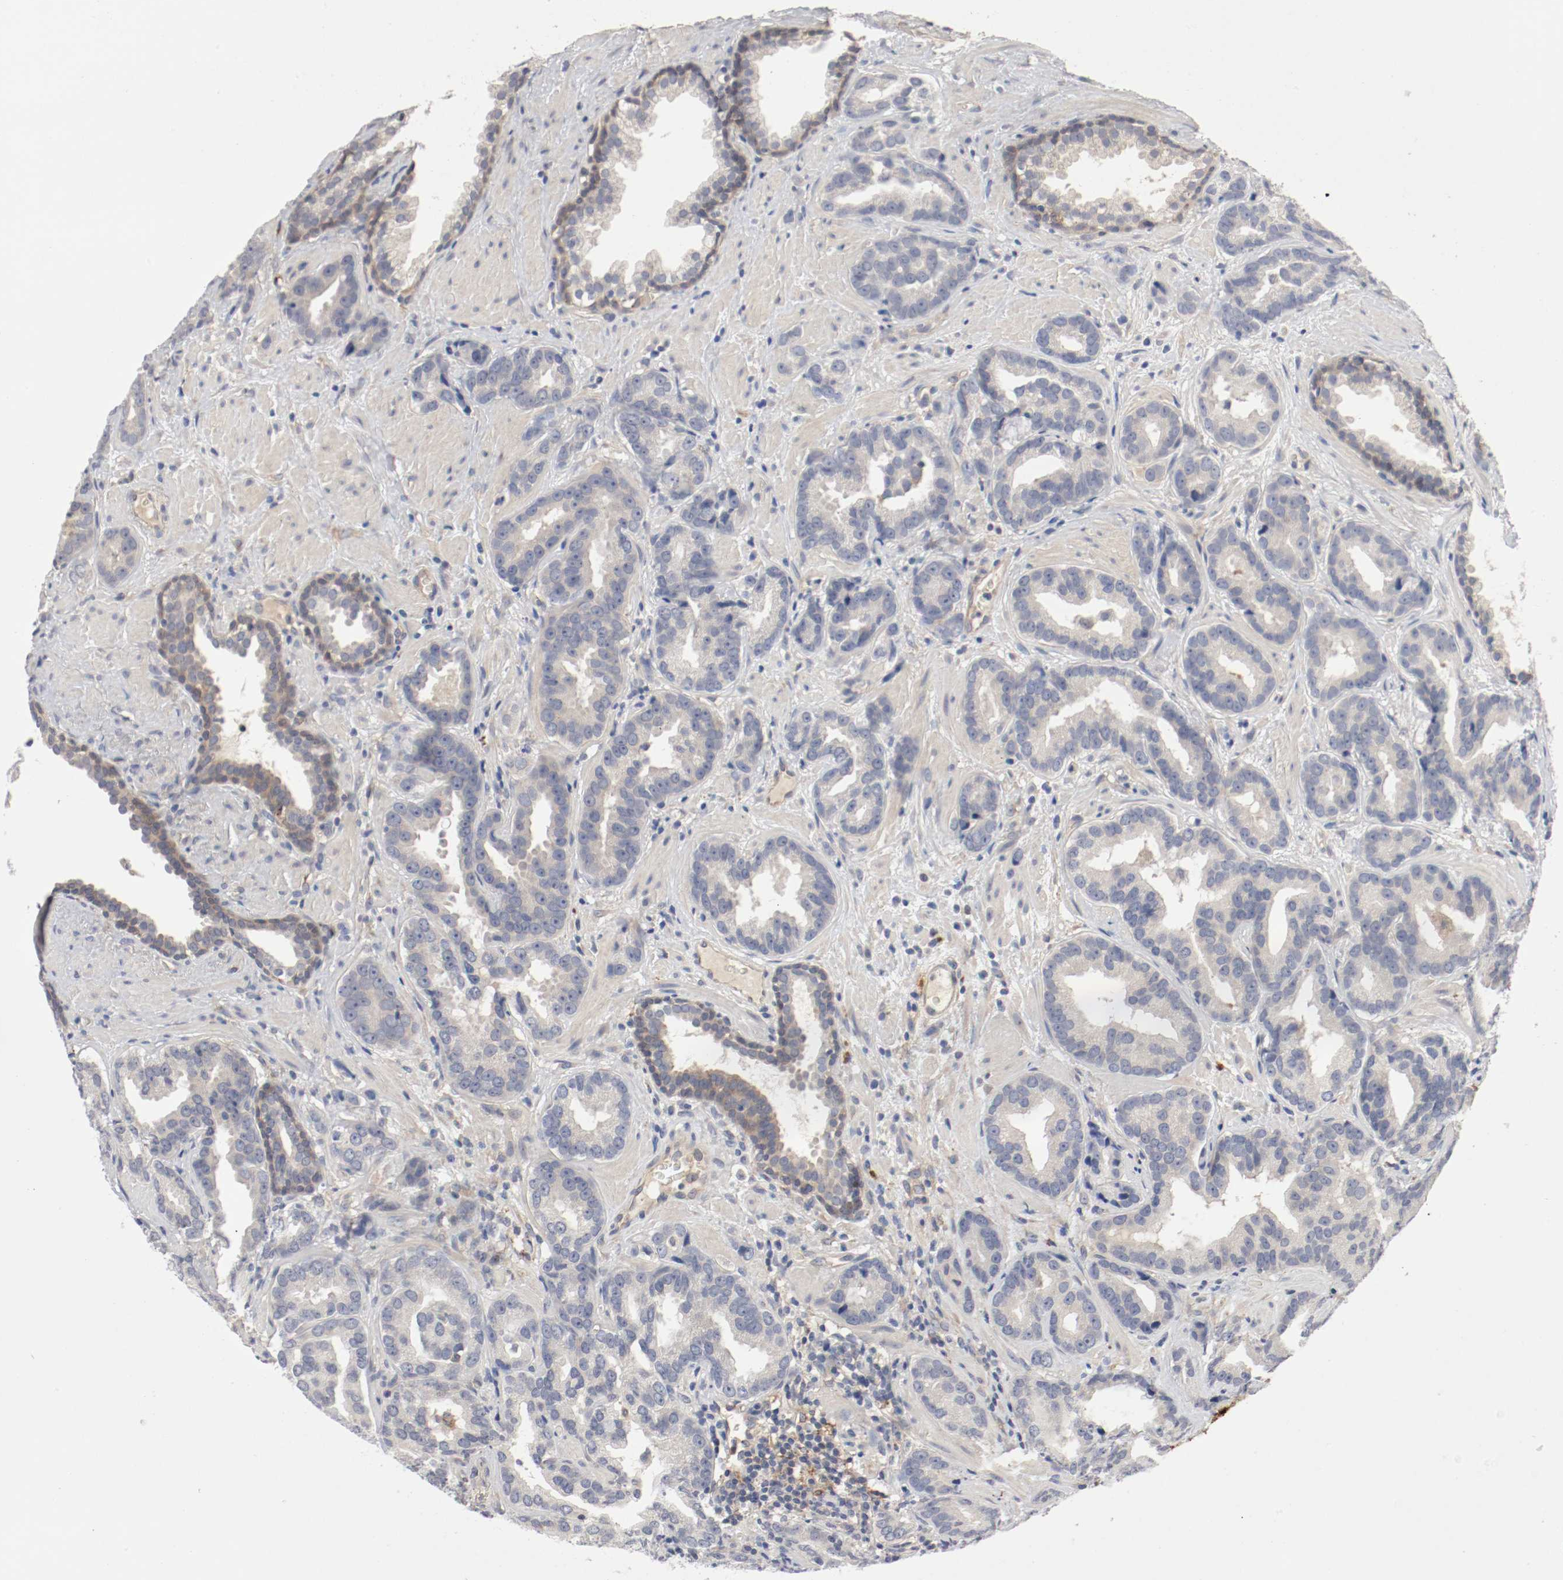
{"staining": {"intensity": "weak", "quantity": "25%-75%", "location": "cytoplasmic/membranous"}, "tissue": "prostate cancer", "cell_type": "Tumor cells", "image_type": "cancer", "snomed": [{"axis": "morphology", "description": "Adenocarcinoma, Low grade"}, {"axis": "topography", "description": "Prostate"}], "caption": "High-magnification brightfield microscopy of prostate cancer stained with DAB (3,3'-diaminobenzidine) (brown) and counterstained with hematoxylin (blue). tumor cells exhibit weak cytoplasmic/membranous staining is seen in approximately25%-75% of cells.", "gene": "REN", "patient": {"sex": "male", "age": 59}}